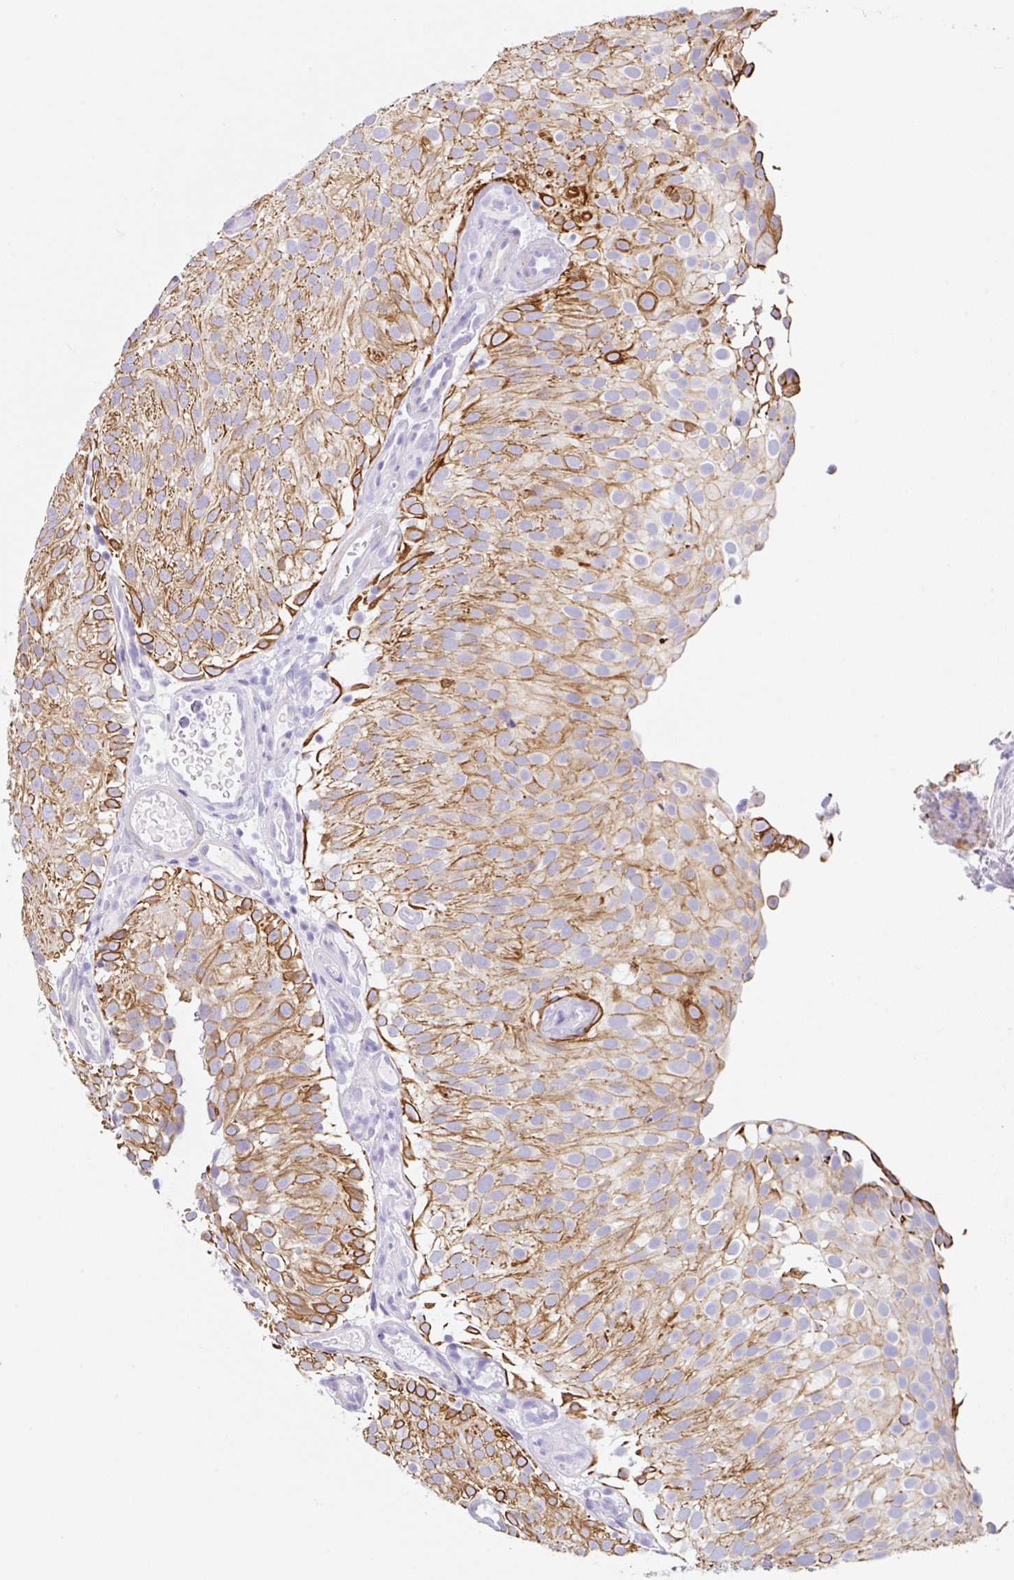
{"staining": {"intensity": "moderate", "quantity": ">75%", "location": "cytoplasmic/membranous"}, "tissue": "urothelial cancer", "cell_type": "Tumor cells", "image_type": "cancer", "snomed": [{"axis": "morphology", "description": "Urothelial carcinoma, Low grade"}, {"axis": "topography", "description": "Urinary bladder"}], "caption": "This image exhibits urothelial carcinoma (low-grade) stained with immunohistochemistry (IHC) to label a protein in brown. The cytoplasmic/membranous of tumor cells show moderate positivity for the protein. Nuclei are counter-stained blue.", "gene": "CLDND2", "patient": {"sex": "male", "age": 78}}